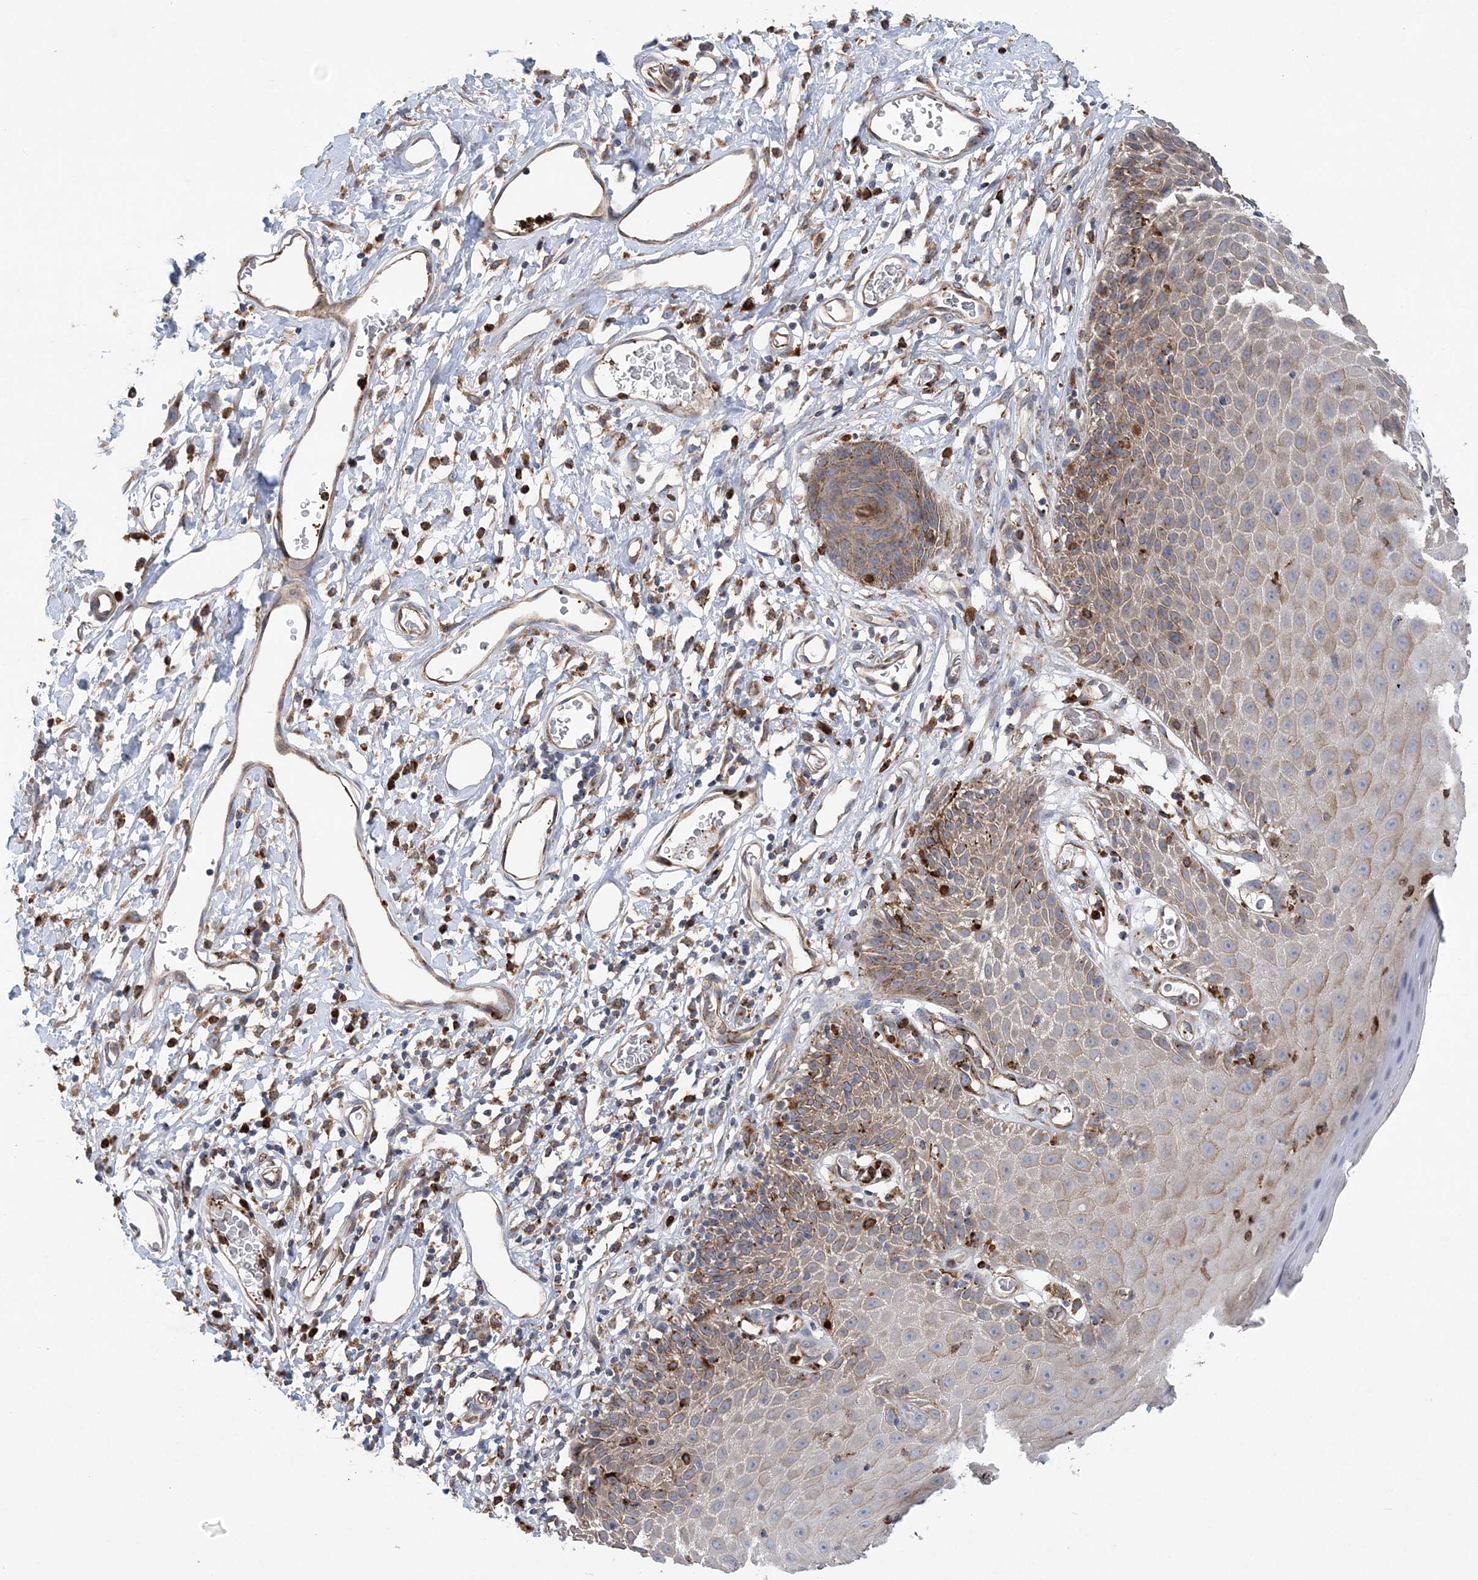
{"staining": {"intensity": "moderate", "quantity": "25%-75%", "location": "cytoplasmic/membranous"}, "tissue": "skin", "cell_type": "Epidermal cells", "image_type": "normal", "snomed": [{"axis": "morphology", "description": "Normal tissue, NOS"}, {"axis": "topography", "description": "Vulva"}], "caption": "This histopathology image demonstrates immunohistochemistry (IHC) staining of benign human skin, with medium moderate cytoplasmic/membranous positivity in approximately 25%-75% of epidermal cells.", "gene": "PTTG1IP", "patient": {"sex": "female", "age": 68}}